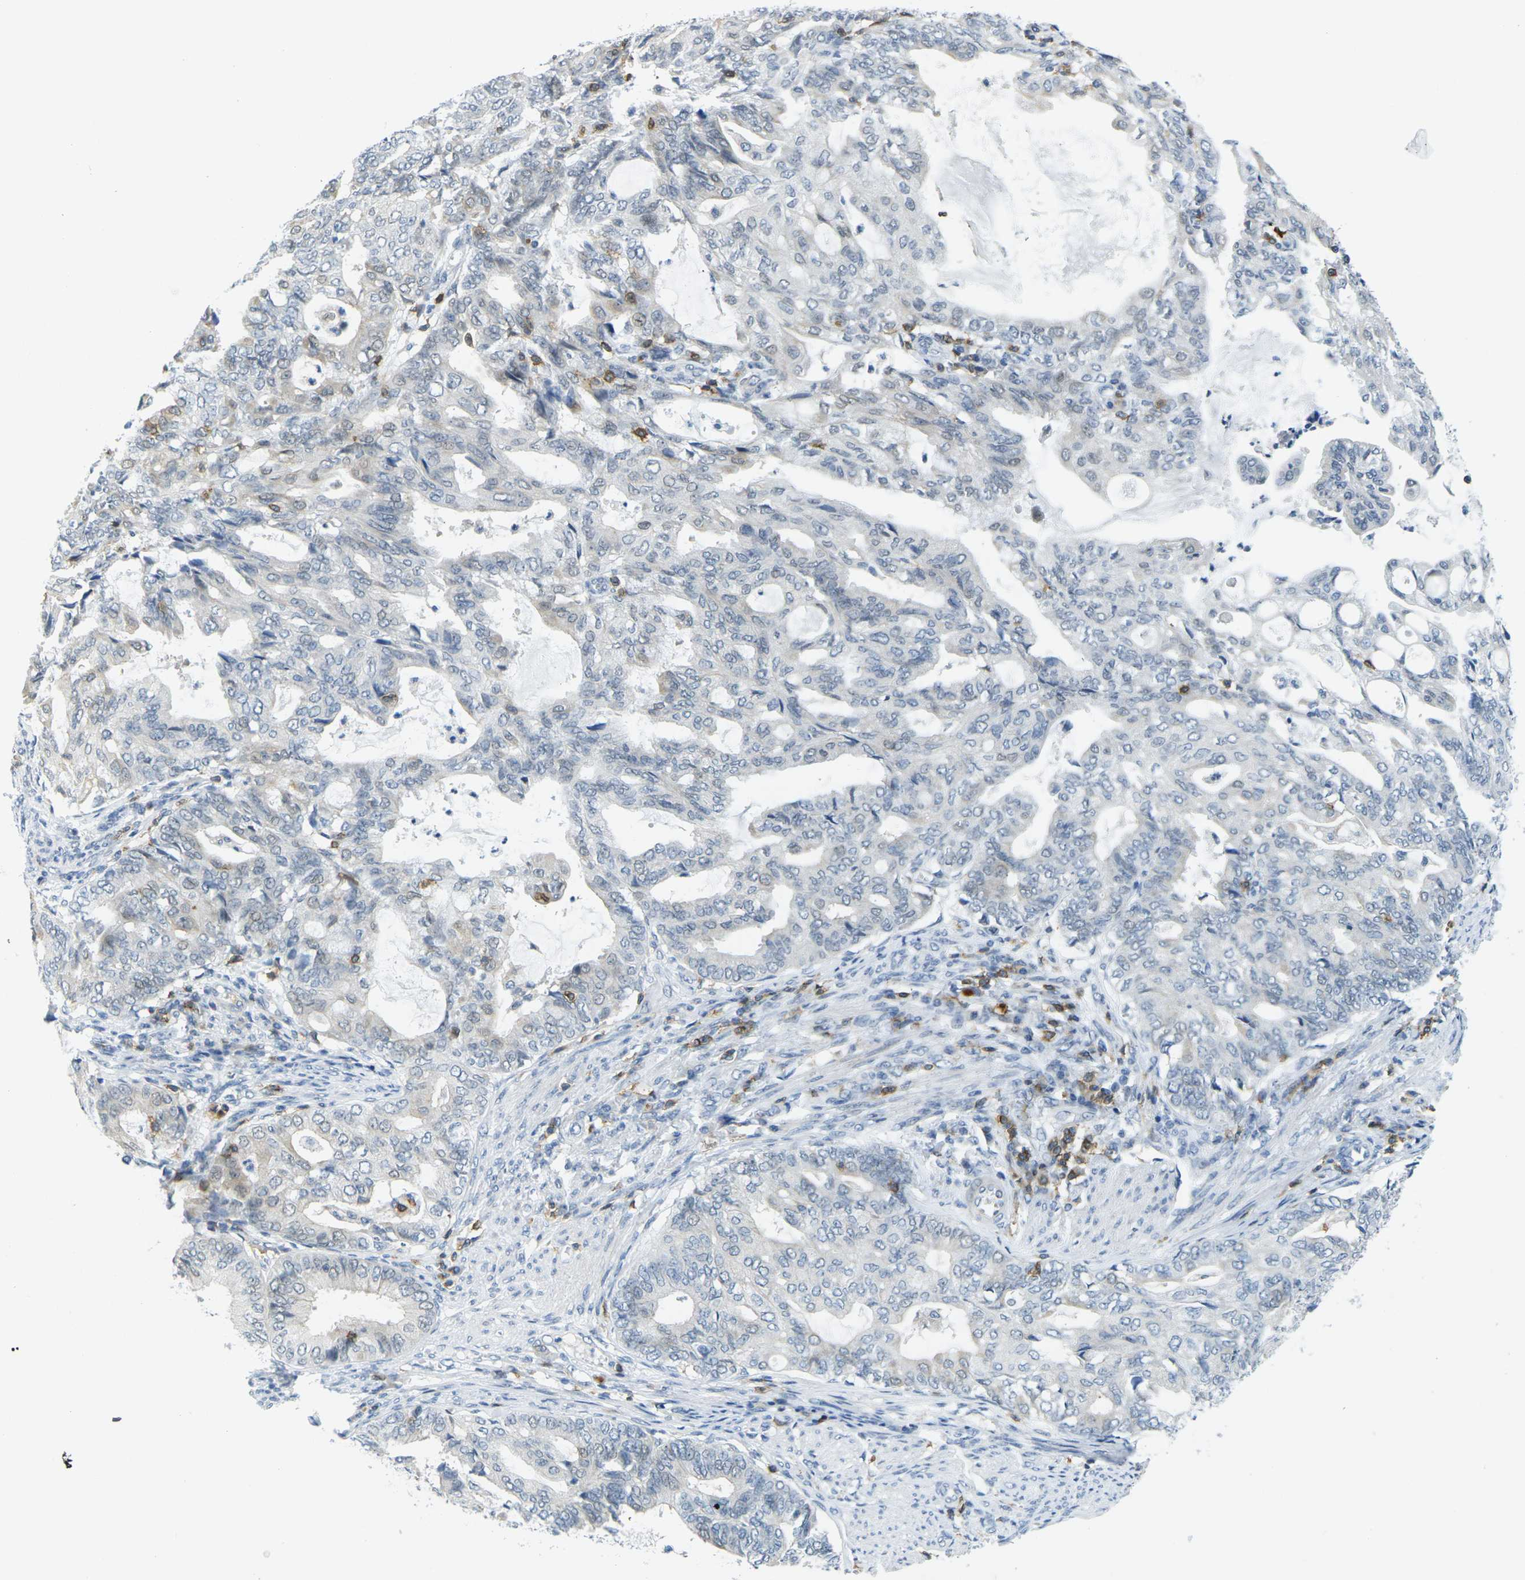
{"staining": {"intensity": "negative", "quantity": "none", "location": "none"}, "tissue": "endometrial cancer", "cell_type": "Tumor cells", "image_type": "cancer", "snomed": [{"axis": "morphology", "description": "Adenocarcinoma, NOS"}, {"axis": "topography", "description": "Endometrium"}], "caption": "Immunohistochemical staining of endometrial adenocarcinoma exhibits no significant staining in tumor cells.", "gene": "CD3D", "patient": {"sex": "female", "age": 86}}